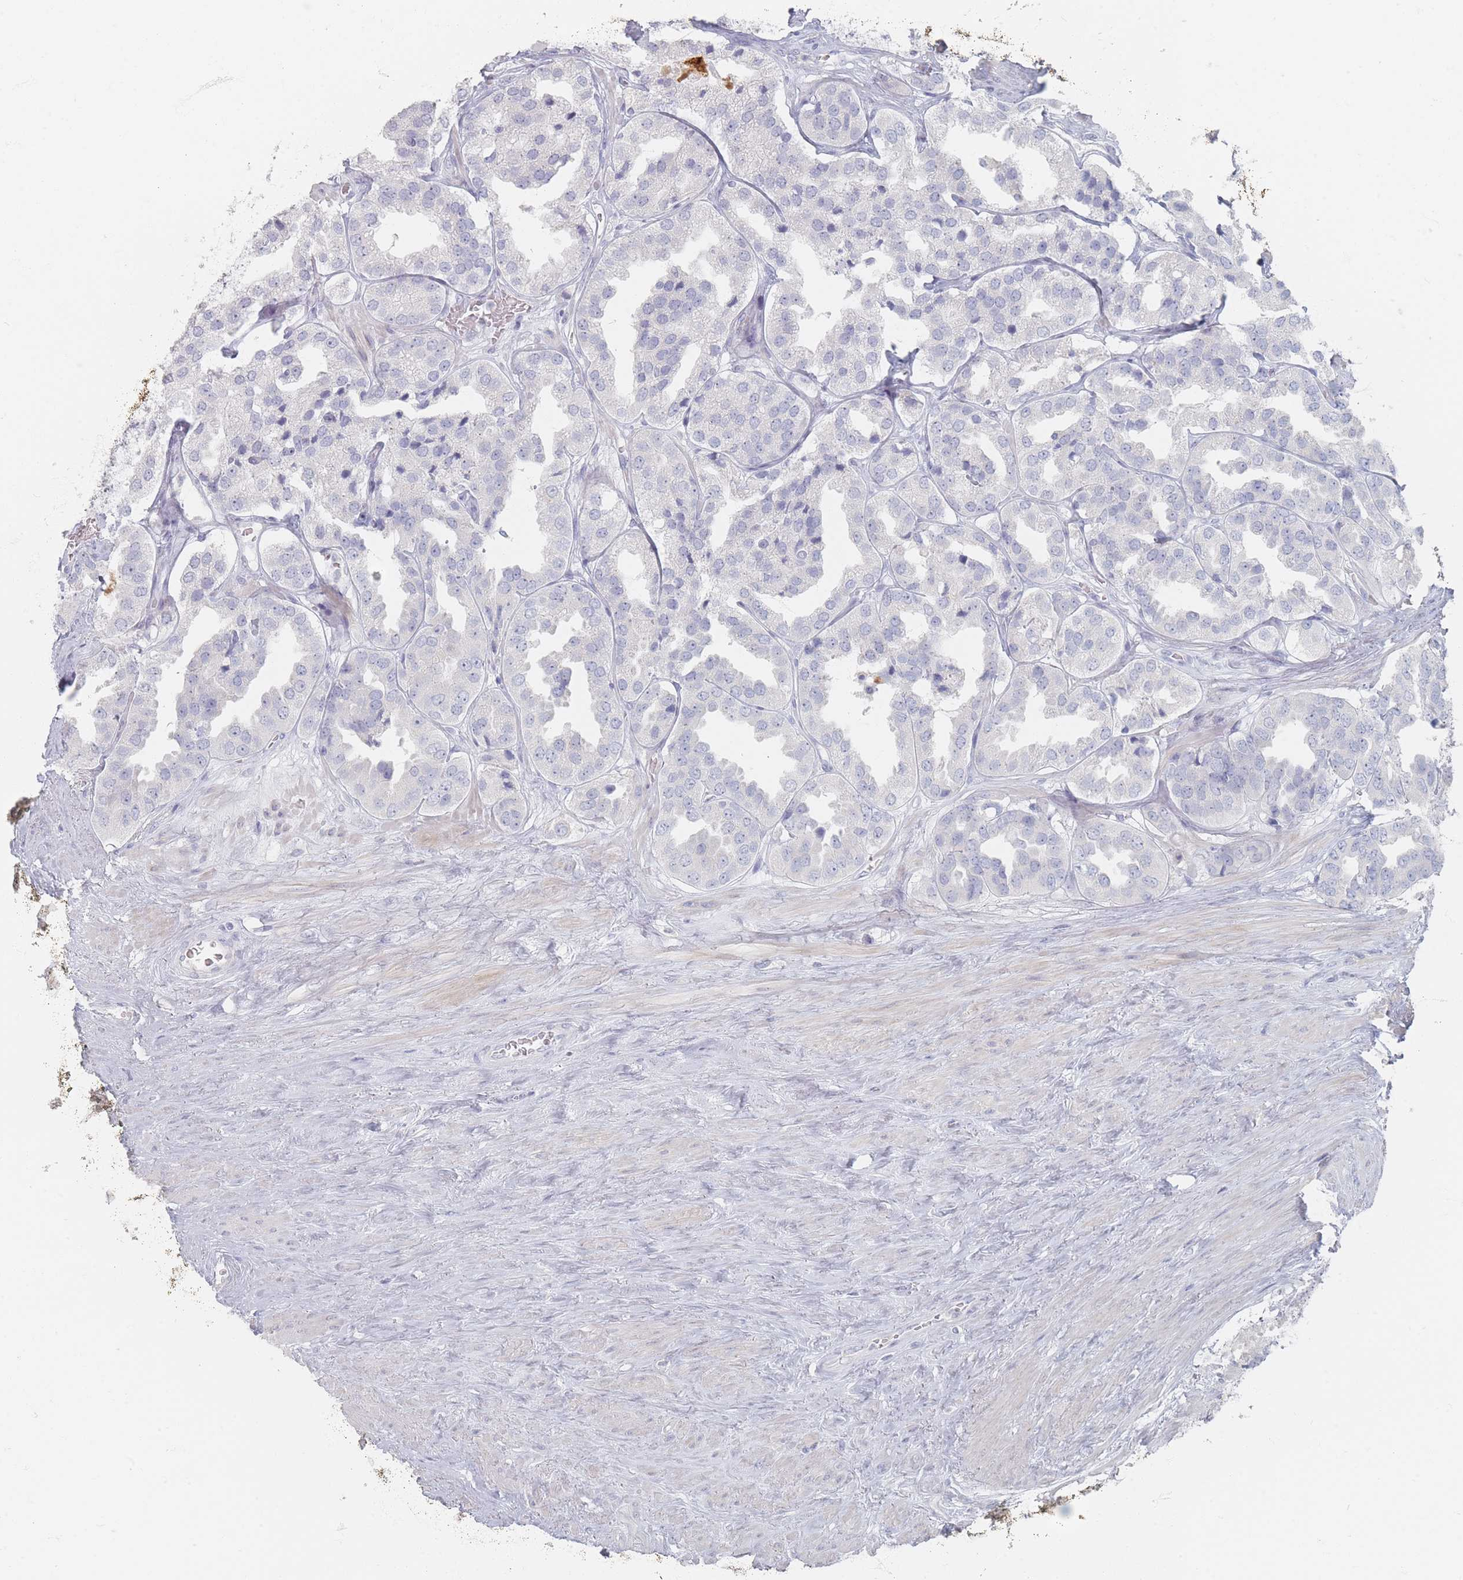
{"staining": {"intensity": "negative", "quantity": "none", "location": "none"}, "tissue": "prostate cancer", "cell_type": "Tumor cells", "image_type": "cancer", "snomed": [{"axis": "morphology", "description": "Adenocarcinoma, High grade"}, {"axis": "topography", "description": "Prostate"}], "caption": "This is a micrograph of IHC staining of prostate cancer, which shows no expression in tumor cells.", "gene": "CD37", "patient": {"sex": "male", "age": 63}}